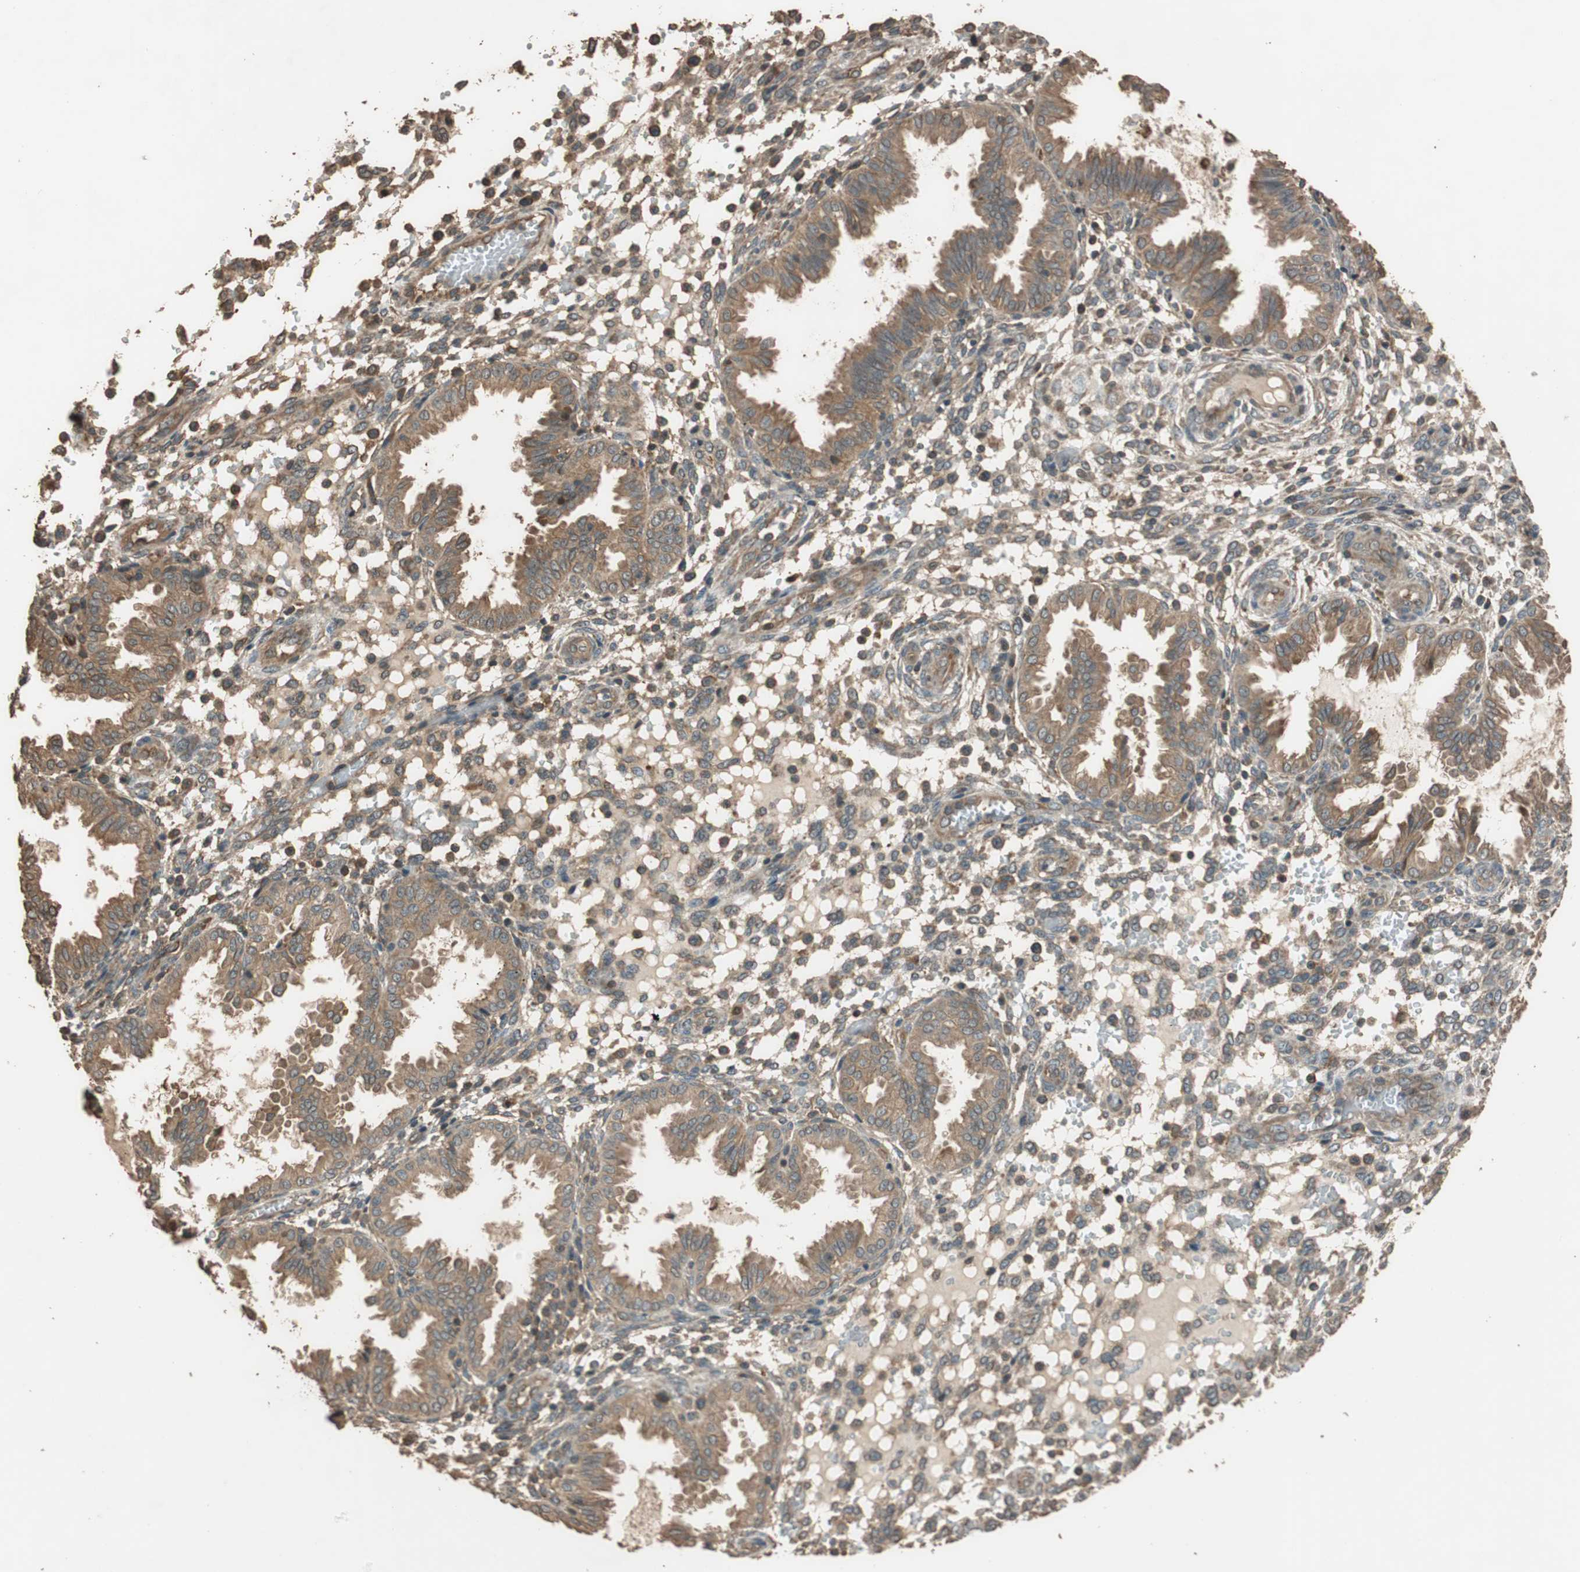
{"staining": {"intensity": "moderate", "quantity": ">75%", "location": "cytoplasmic/membranous"}, "tissue": "endometrium", "cell_type": "Cells in endometrial stroma", "image_type": "normal", "snomed": [{"axis": "morphology", "description": "Normal tissue, NOS"}, {"axis": "topography", "description": "Endometrium"}], "caption": "Protein analysis of benign endometrium shows moderate cytoplasmic/membranous staining in approximately >75% of cells in endometrial stroma. The protein is shown in brown color, while the nuclei are stained blue.", "gene": "MST1R", "patient": {"sex": "female", "age": 33}}